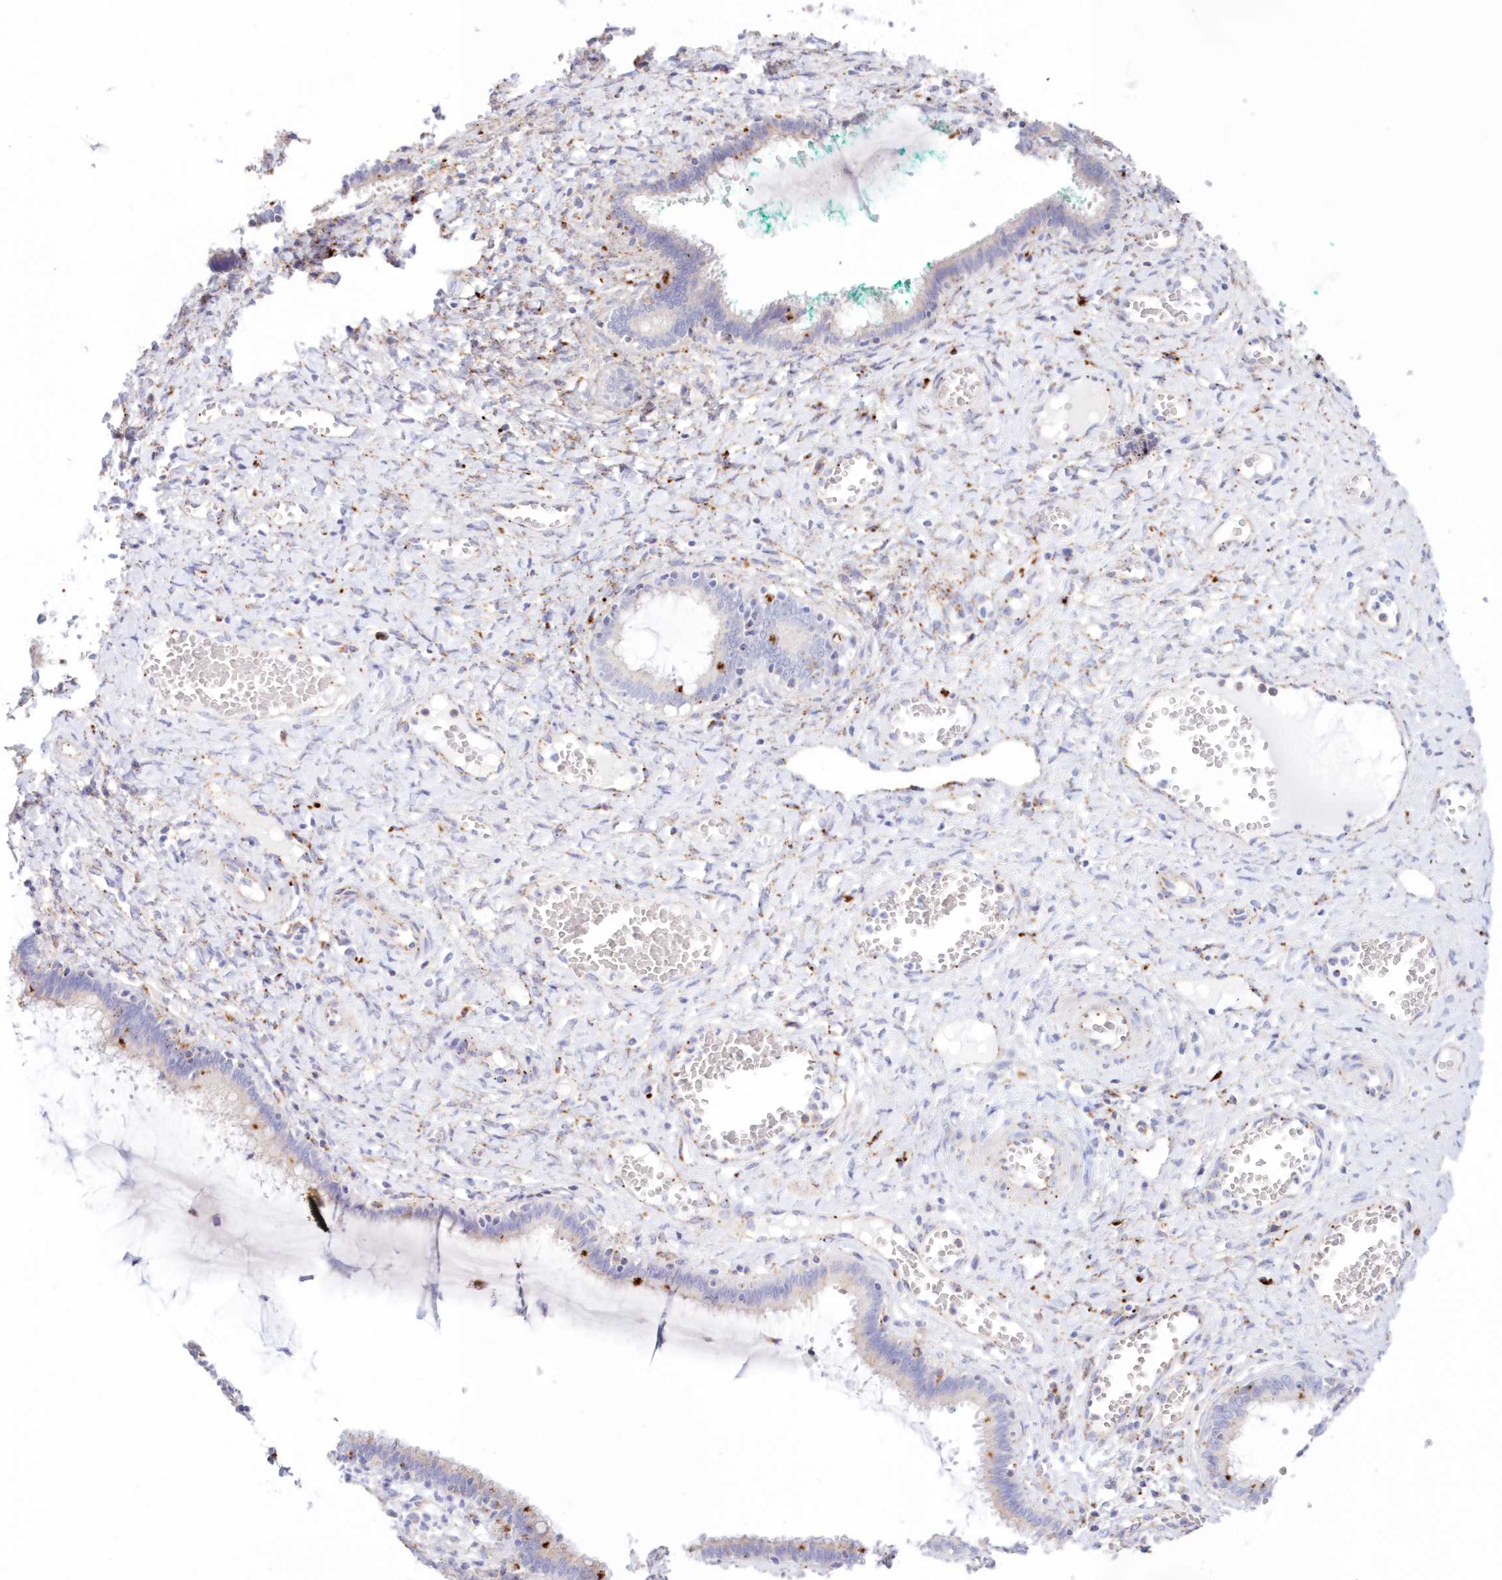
{"staining": {"intensity": "negative", "quantity": "none", "location": "none"}, "tissue": "cervix", "cell_type": "Glandular cells", "image_type": "normal", "snomed": [{"axis": "morphology", "description": "Normal tissue, NOS"}, {"axis": "morphology", "description": "Adenocarcinoma, NOS"}, {"axis": "topography", "description": "Cervix"}], "caption": "Immunohistochemical staining of benign cervix shows no significant positivity in glandular cells.", "gene": "TPP1", "patient": {"sex": "female", "age": 29}}